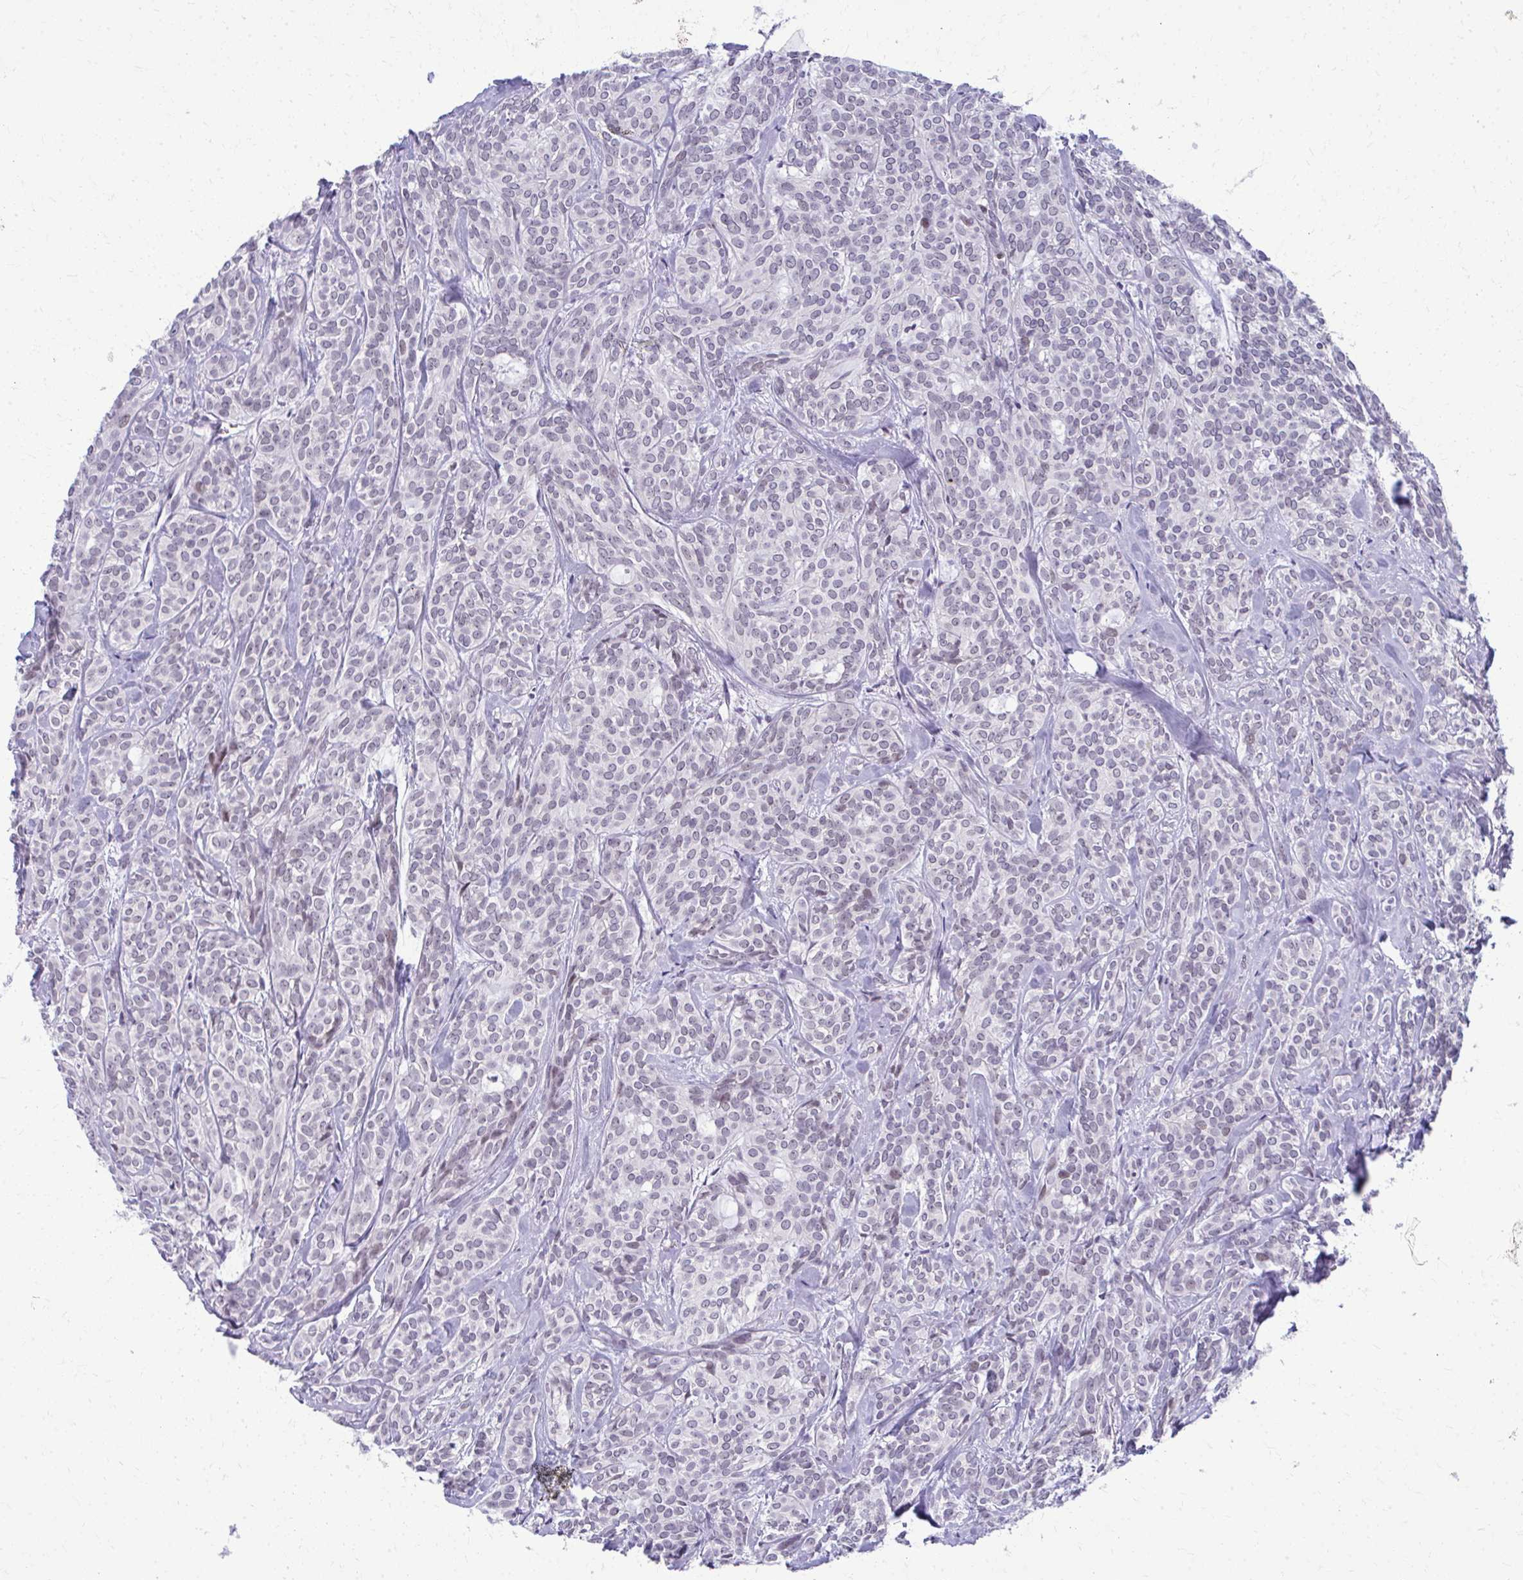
{"staining": {"intensity": "negative", "quantity": "none", "location": "none"}, "tissue": "head and neck cancer", "cell_type": "Tumor cells", "image_type": "cancer", "snomed": [{"axis": "morphology", "description": "Adenocarcinoma, NOS"}, {"axis": "topography", "description": "Head-Neck"}], "caption": "Micrograph shows no protein staining in tumor cells of adenocarcinoma (head and neck) tissue.", "gene": "MAF1", "patient": {"sex": "female", "age": 57}}